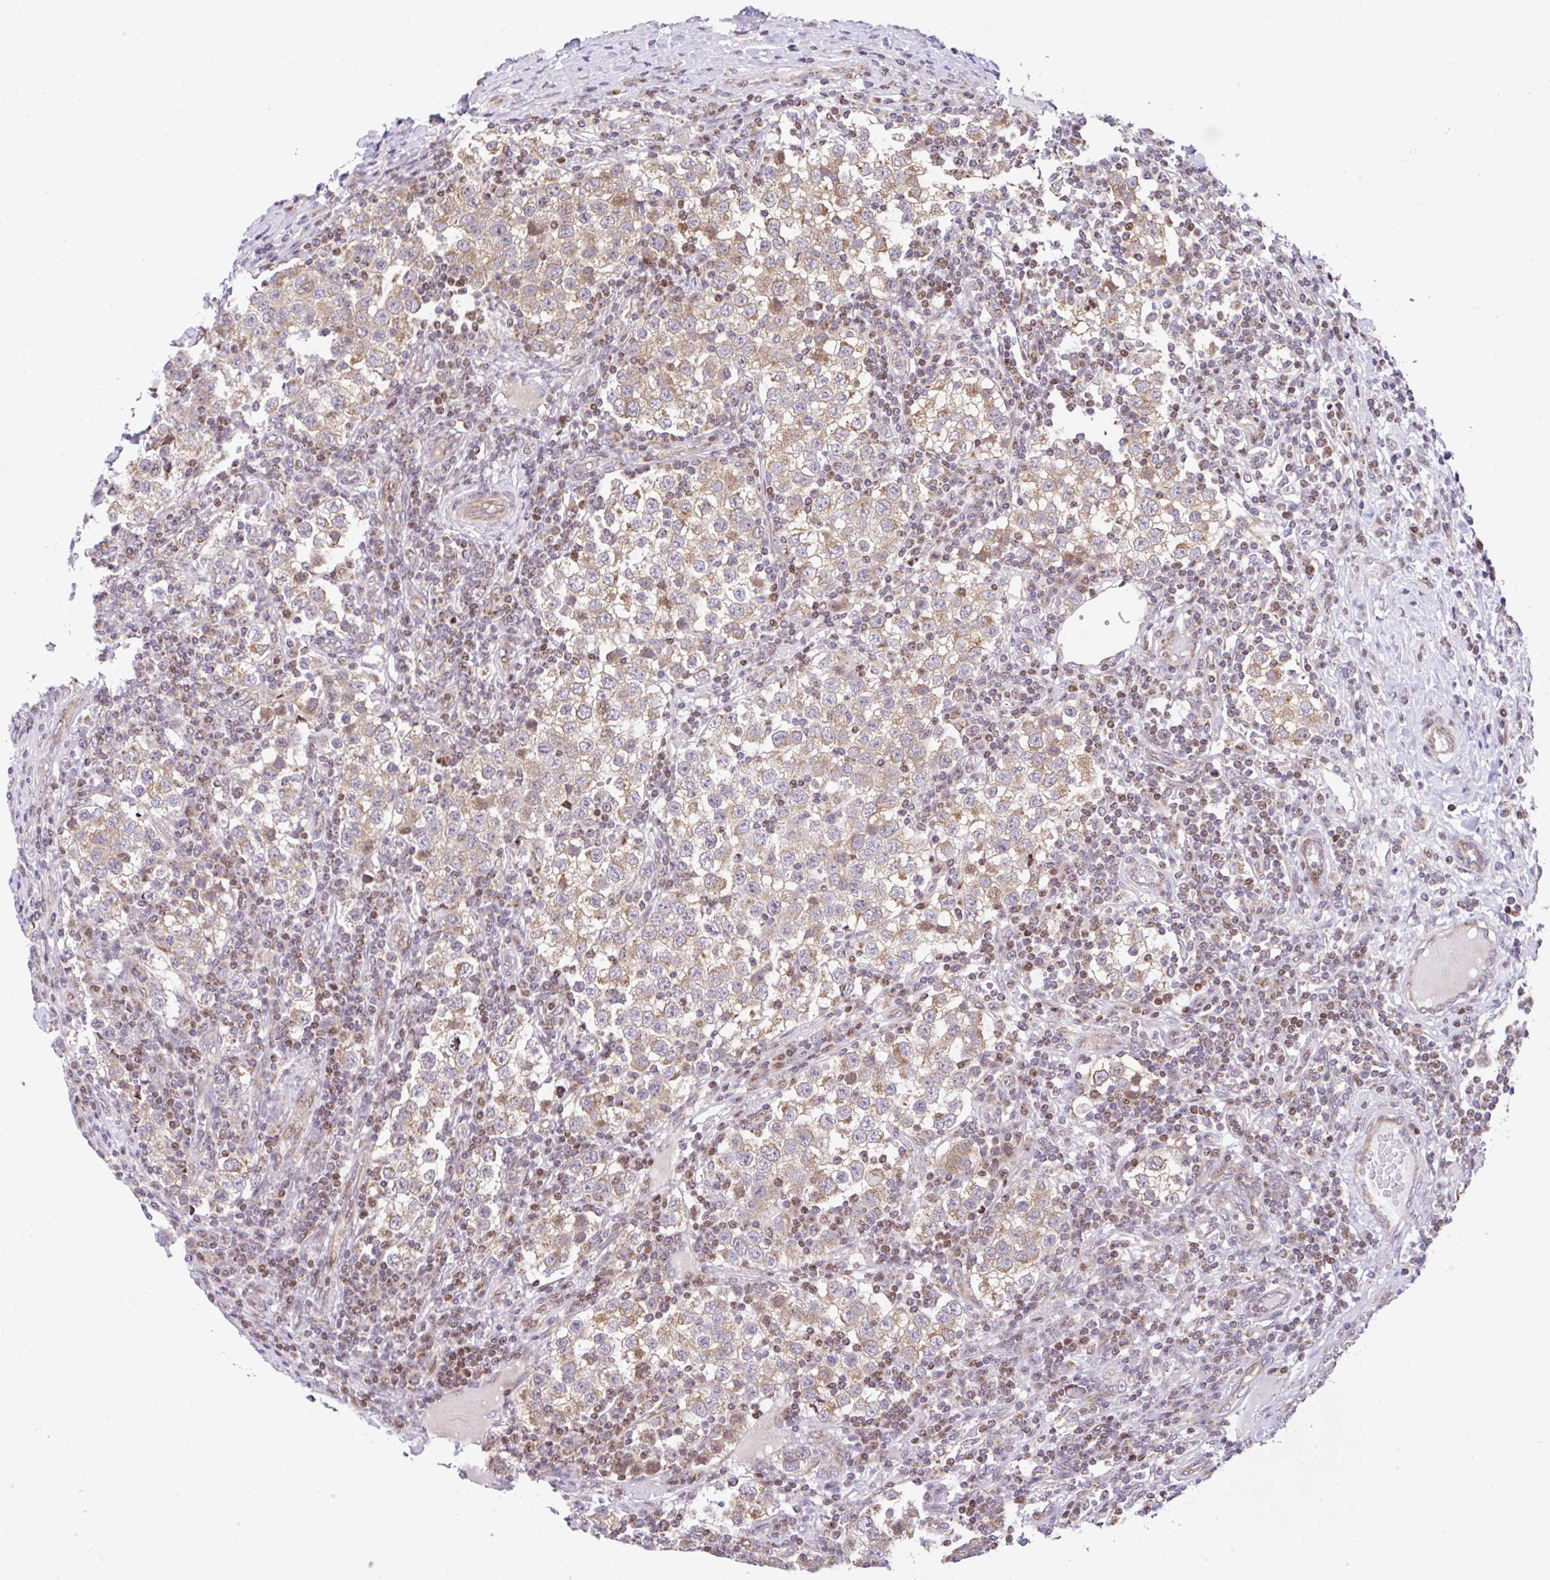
{"staining": {"intensity": "weak", "quantity": ">75%", "location": "cytoplasmic/membranous"}, "tissue": "testis cancer", "cell_type": "Tumor cells", "image_type": "cancer", "snomed": [{"axis": "morphology", "description": "Seminoma, NOS"}, {"axis": "topography", "description": "Testis"}], "caption": "Protein analysis of testis cancer tissue exhibits weak cytoplasmic/membranous expression in about >75% of tumor cells.", "gene": "FIGNL1", "patient": {"sex": "male", "age": 34}}